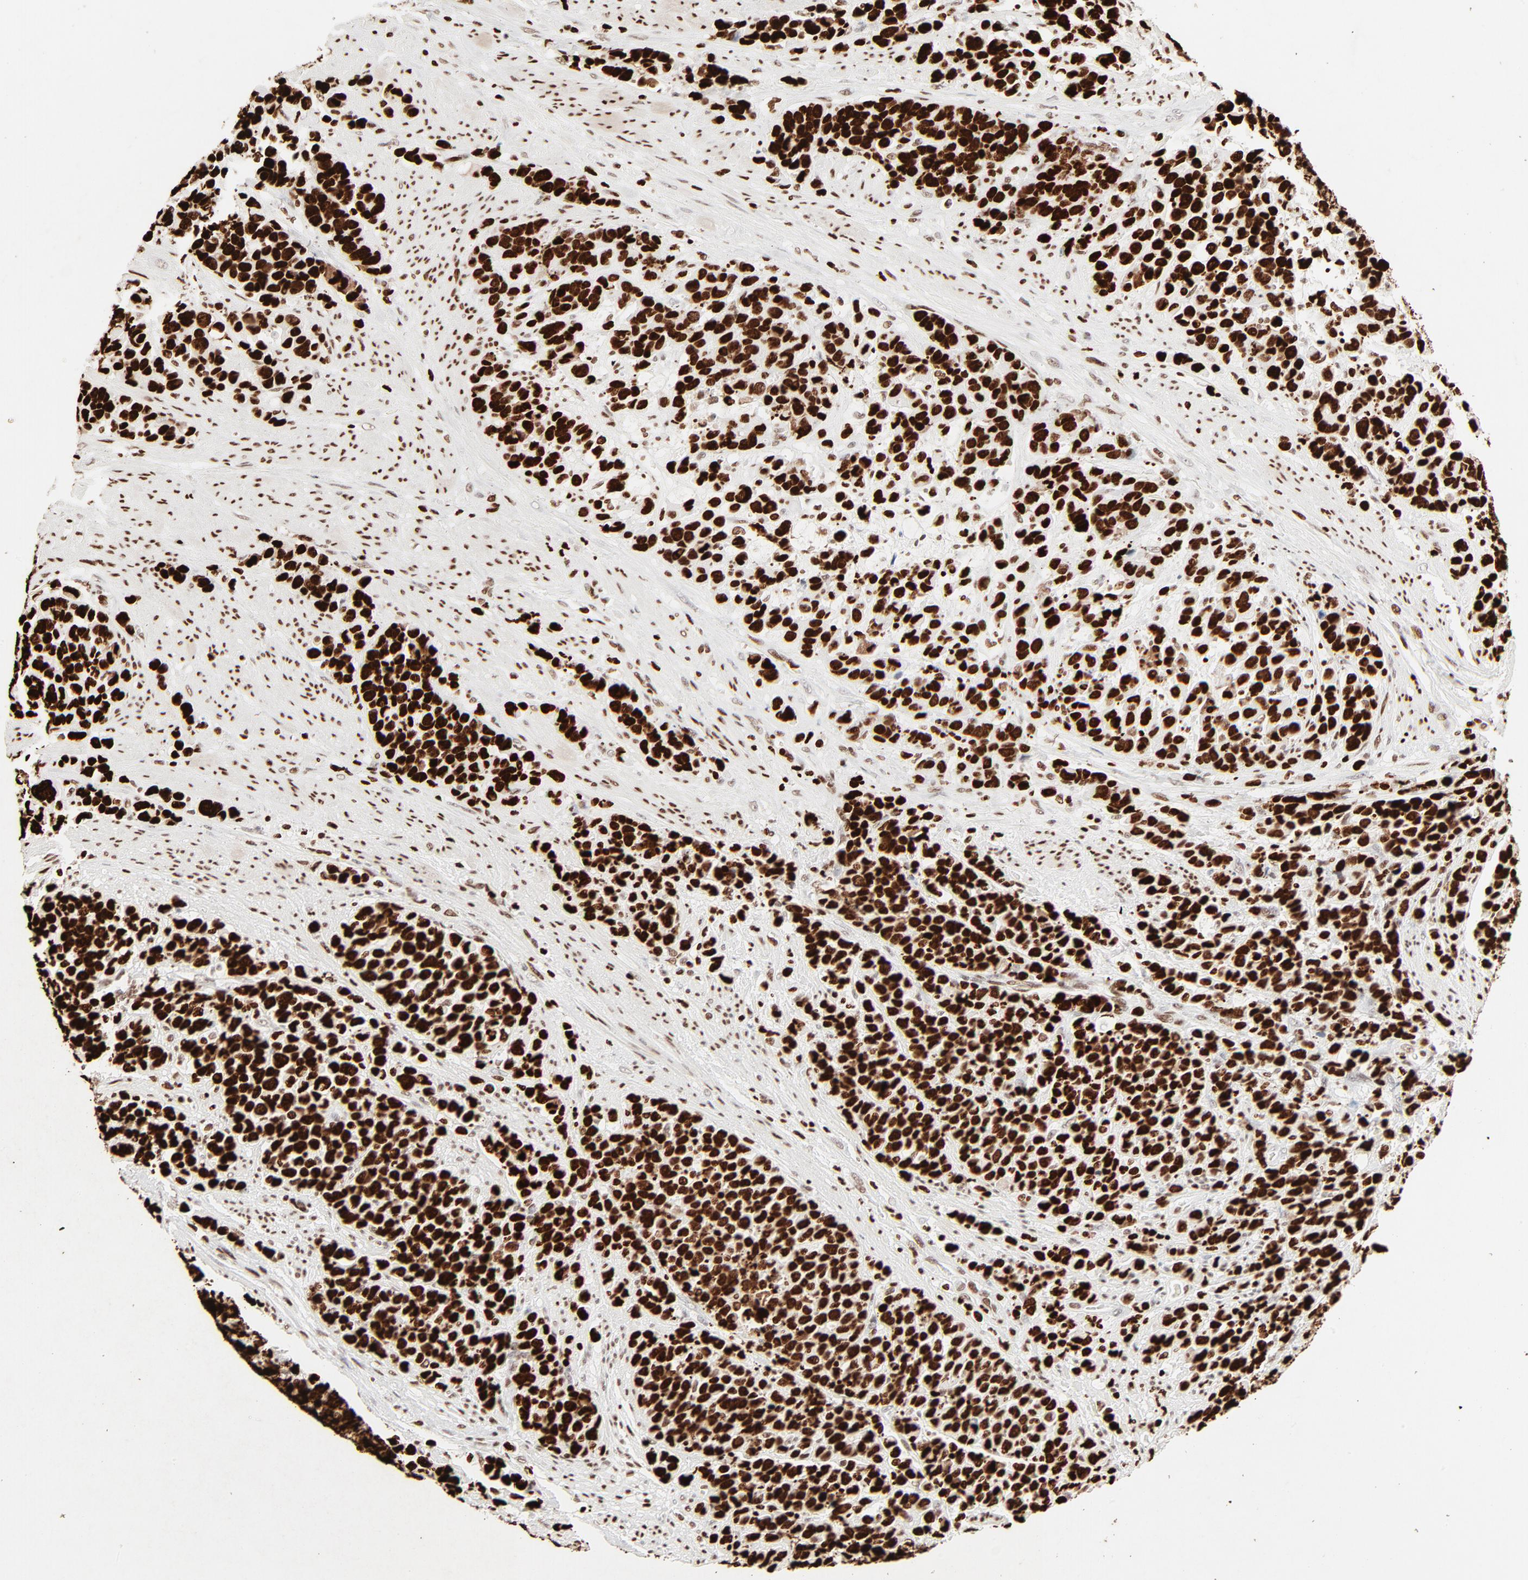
{"staining": {"intensity": "strong", "quantity": ">75%", "location": "nuclear"}, "tissue": "stomach cancer", "cell_type": "Tumor cells", "image_type": "cancer", "snomed": [{"axis": "morphology", "description": "Adenocarcinoma, NOS"}, {"axis": "topography", "description": "Stomach, upper"}], "caption": "A high-resolution histopathology image shows IHC staining of adenocarcinoma (stomach), which exhibits strong nuclear expression in about >75% of tumor cells.", "gene": "HMGB2", "patient": {"sex": "male", "age": 71}}